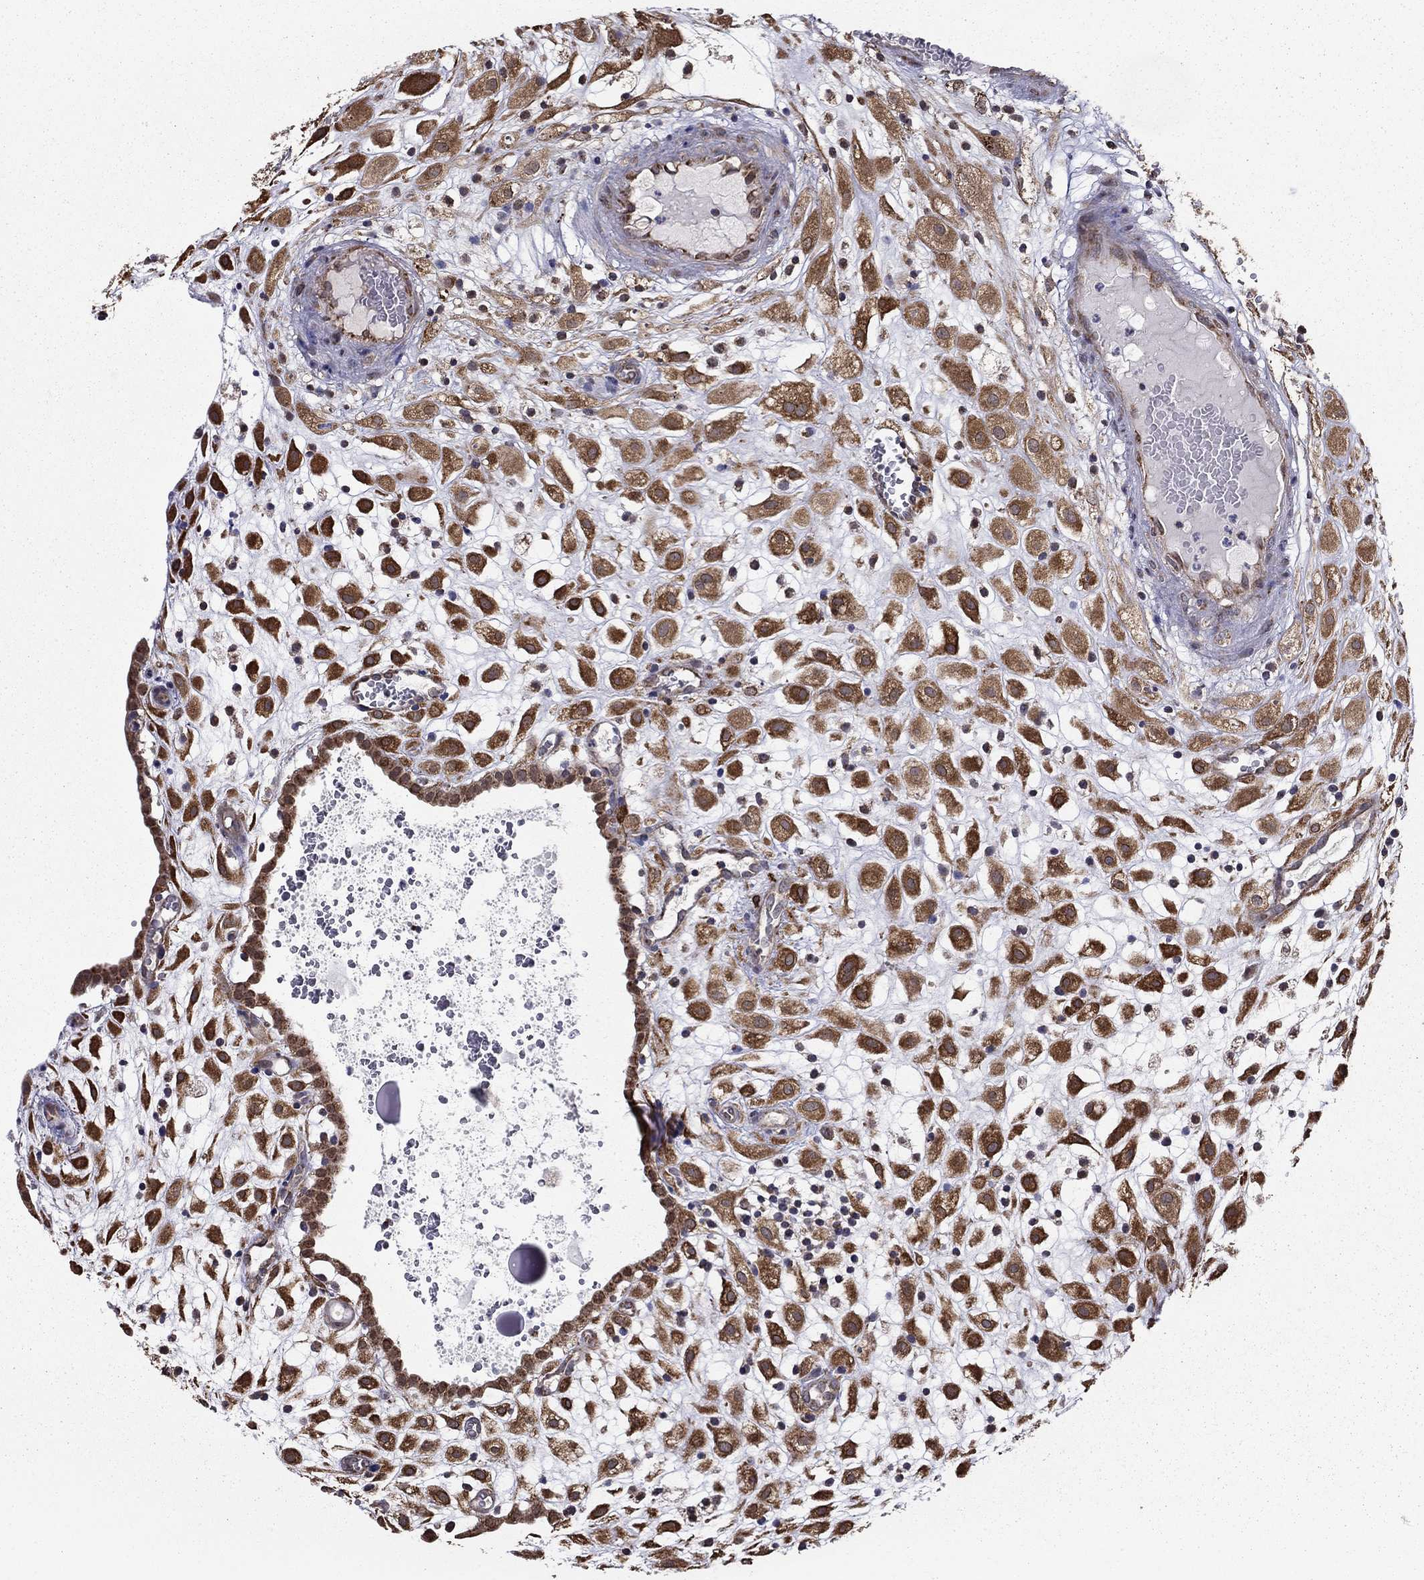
{"staining": {"intensity": "strong", "quantity": ">75%", "location": "cytoplasmic/membranous"}, "tissue": "placenta", "cell_type": "Decidual cells", "image_type": "normal", "snomed": [{"axis": "morphology", "description": "Normal tissue, NOS"}, {"axis": "topography", "description": "Placenta"}], "caption": "Protein positivity by immunohistochemistry reveals strong cytoplasmic/membranous expression in approximately >75% of decidual cells in unremarkable placenta. The staining was performed using DAB (3,3'-diaminobenzidine) to visualize the protein expression in brown, while the nuclei were stained in blue with hematoxylin (Magnification: 20x).", "gene": "NKIRAS1", "patient": {"sex": "female", "age": 24}}